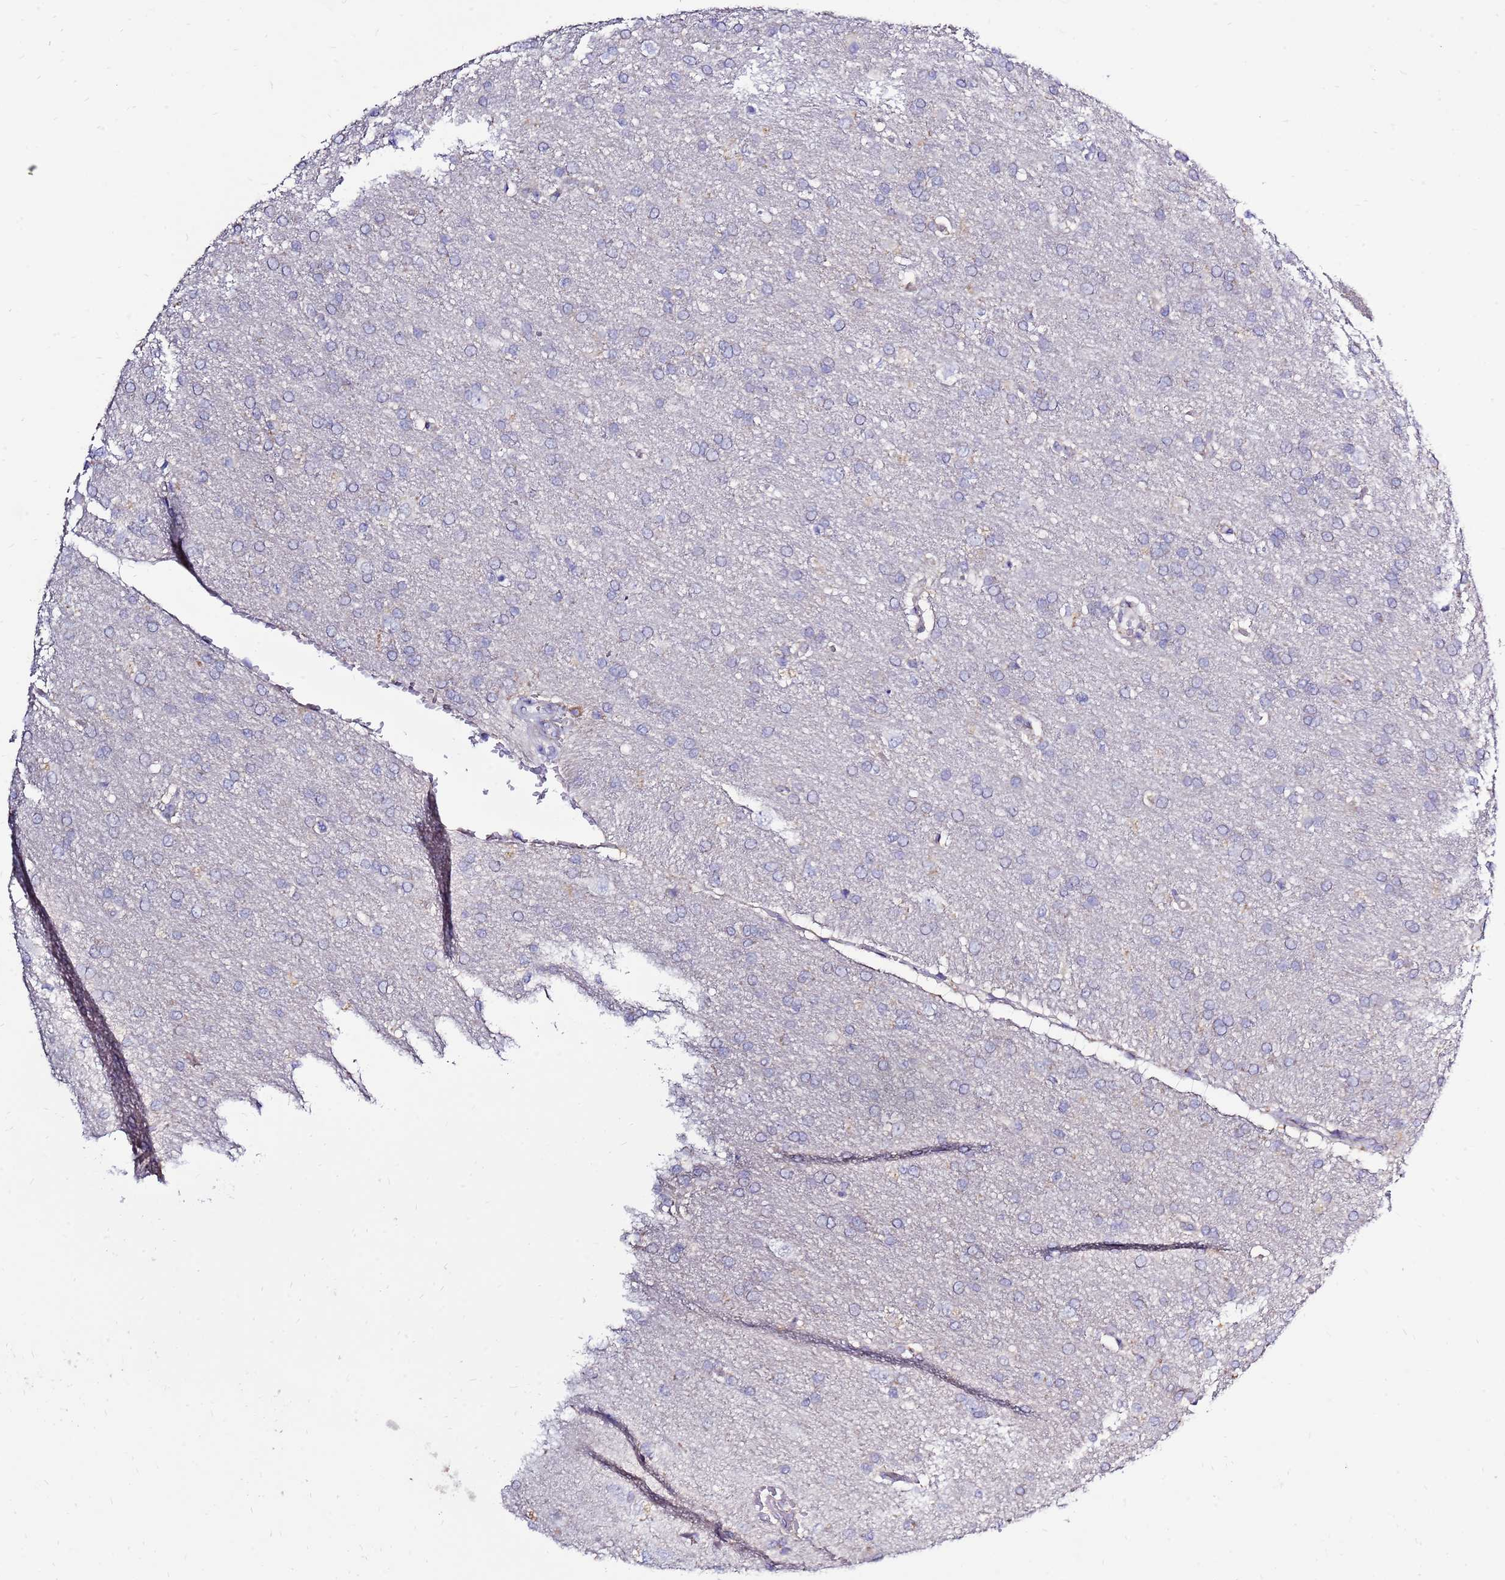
{"staining": {"intensity": "negative", "quantity": "none", "location": "none"}, "tissue": "glioma", "cell_type": "Tumor cells", "image_type": "cancer", "snomed": [{"axis": "morphology", "description": "Glioma, malignant, High grade"}, {"axis": "topography", "description": "Brain"}], "caption": "Tumor cells are negative for brown protein staining in glioma. The staining is performed using DAB (3,3'-diaminobenzidine) brown chromogen with nuclei counter-stained in using hematoxylin.", "gene": "IGF1R", "patient": {"sex": "male", "age": 72}}